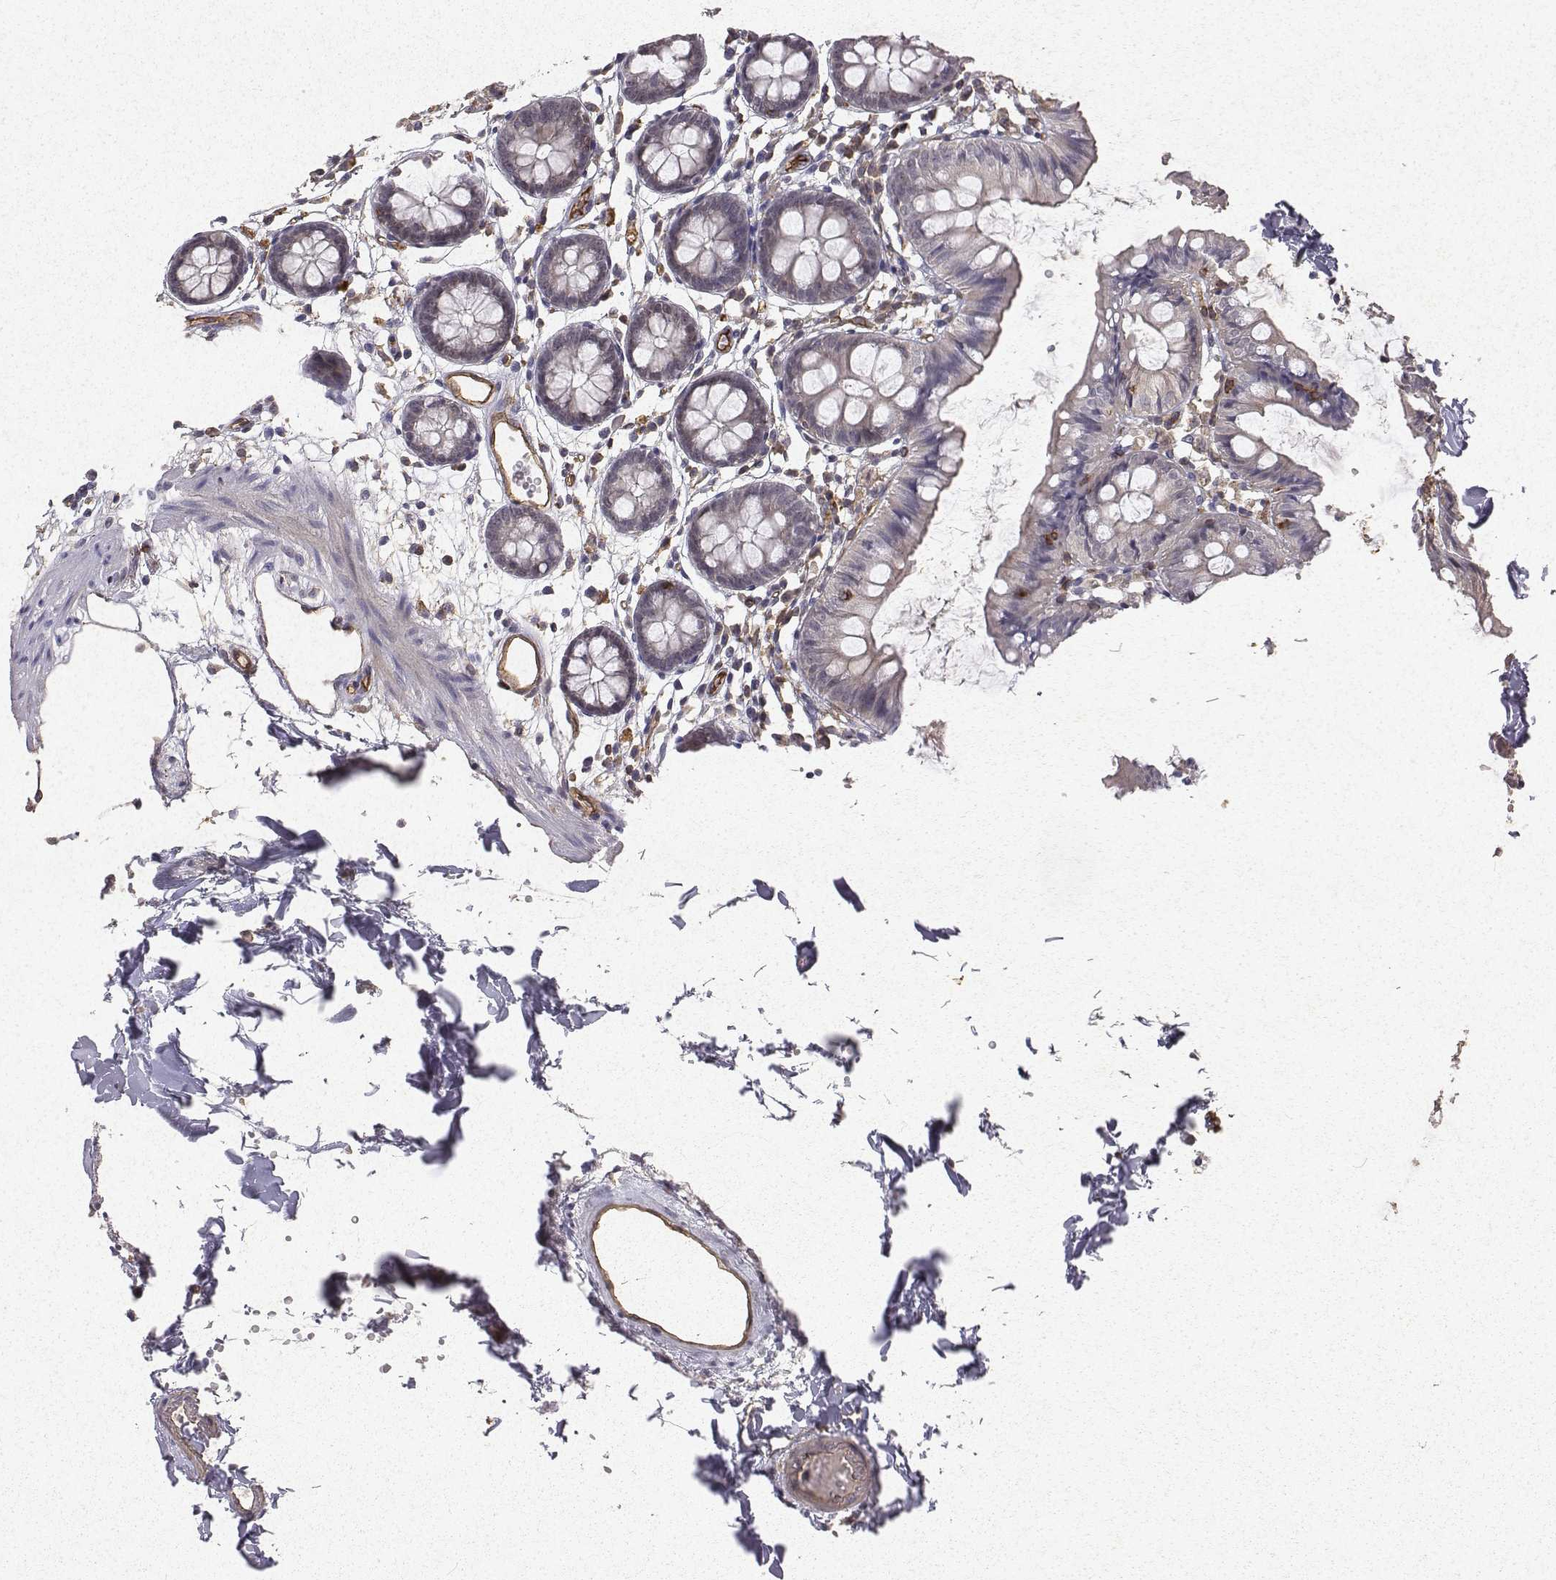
{"staining": {"intensity": "strong", "quantity": ">75%", "location": "cytoplasmic/membranous"}, "tissue": "colon", "cell_type": "Endothelial cells", "image_type": "normal", "snomed": [{"axis": "morphology", "description": "Normal tissue, NOS"}, {"axis": "topography", "description": "Colon"}], "caption": "IHC (DAB (3,3'-diaminobenzidine)) staining of benign colon demonstrates strong cytoplasmic/membranous protein staining in about >75% of endothelial cells. Using DAB (3,3'-diaminobenzidine) (brown) and hematoxylin (blue) stains, captured at high magnification using brightfield microscopy.", "gene": "PTPRG", "patient": {"sex": "female", "age": 84}}